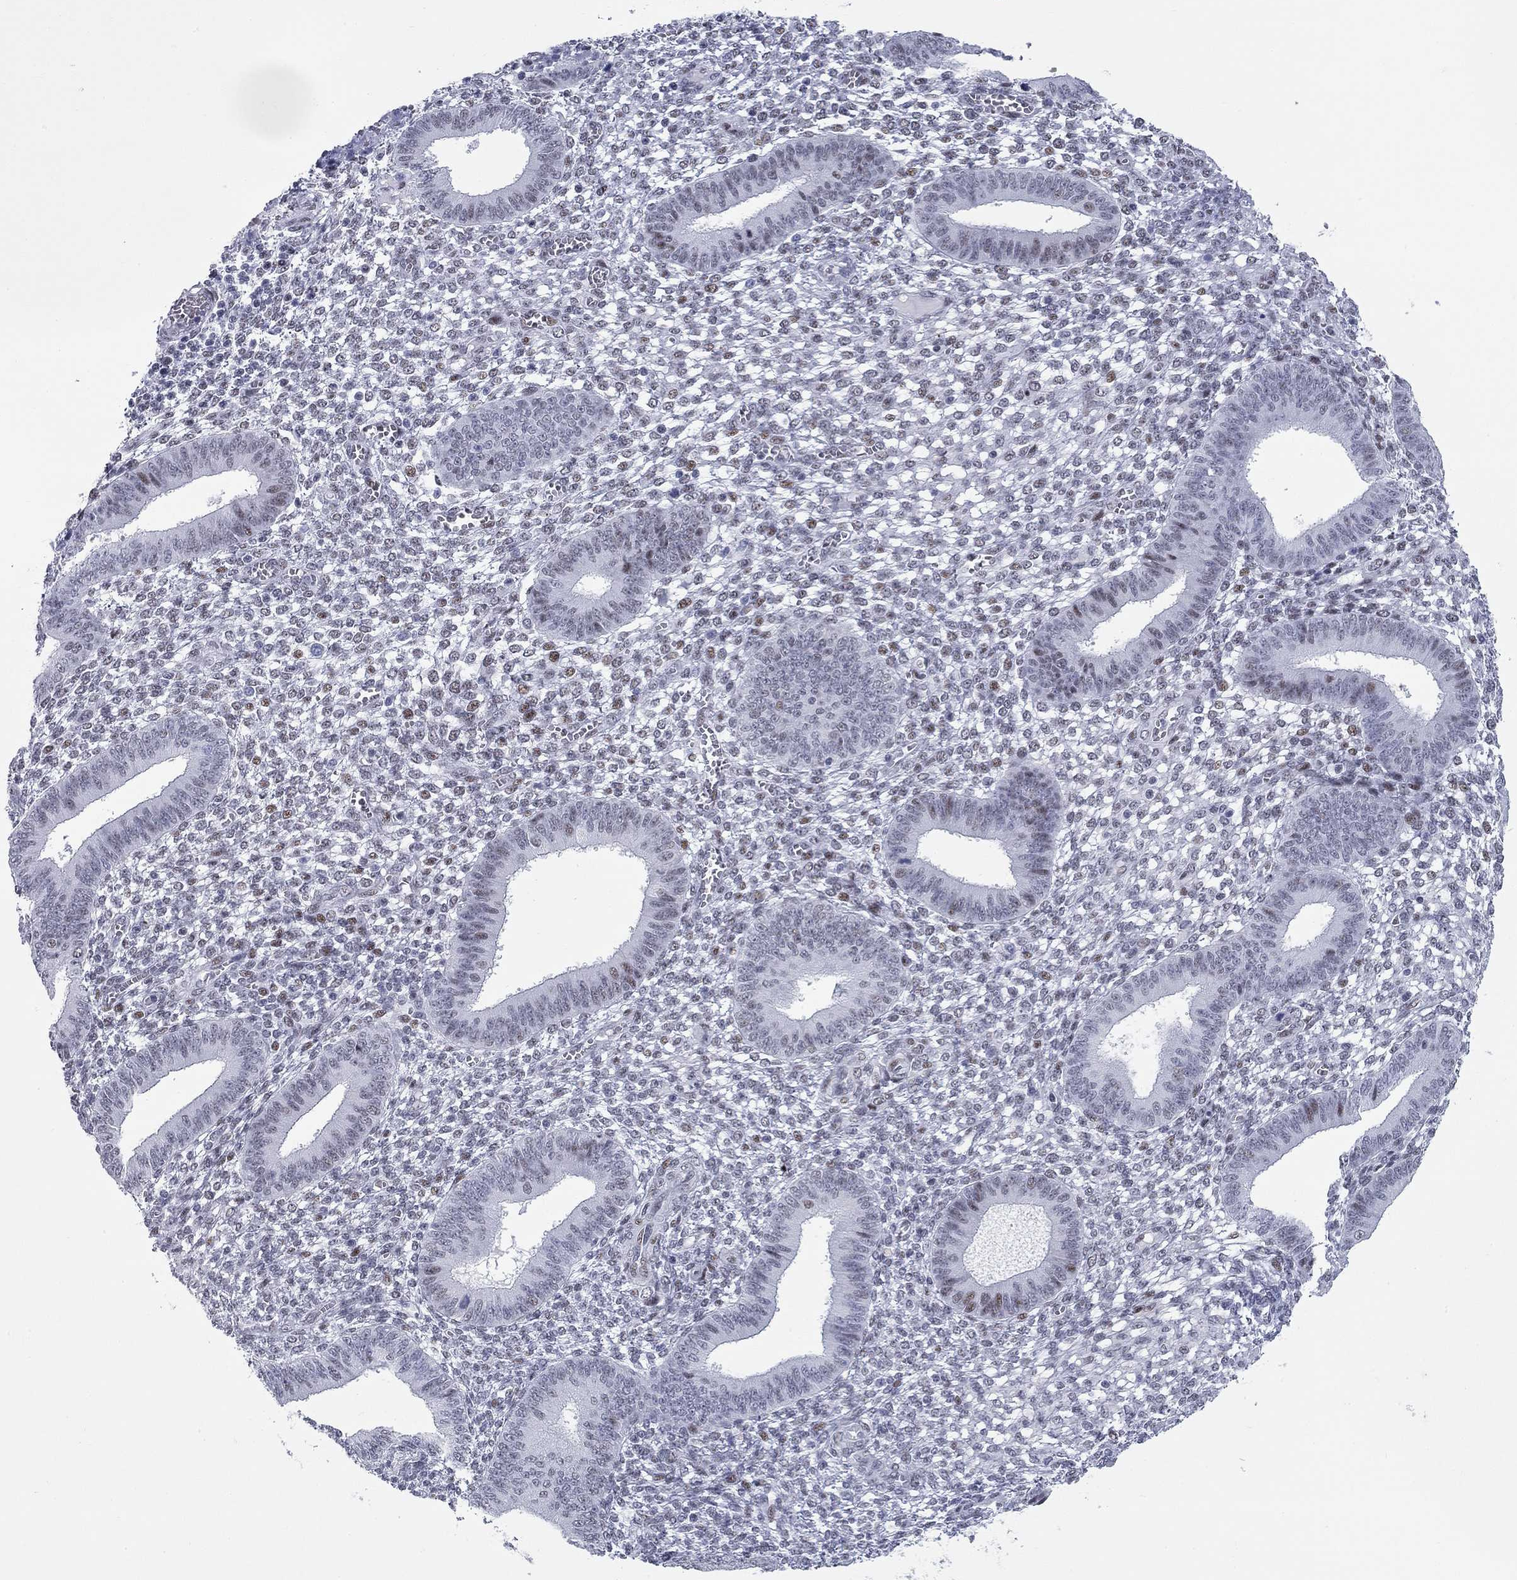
{"staining": {"intensity": "negative", "quantity": "none", "location": "none"}, "tissue": "endometrium", "cell_type": "Cells in endometrial stroma", "image_type": "normal", "snomed": [{"axis": "morphology", "description": "Normal tissue, NOS"}, {"axis": "topography", "description": "Endometrium"}], "caption": "There is no significant staining in cells in endometrial stroma of endometrium. The staining was performed using DAB (3,3'-diaminobenzidine) to visualize the protein expression in brown, while the nuclei were stained in blue with hematoxylin (Magnification: 20x).", "gene": "ASF1B", "patient": {"sex": "female", "age": 42}}